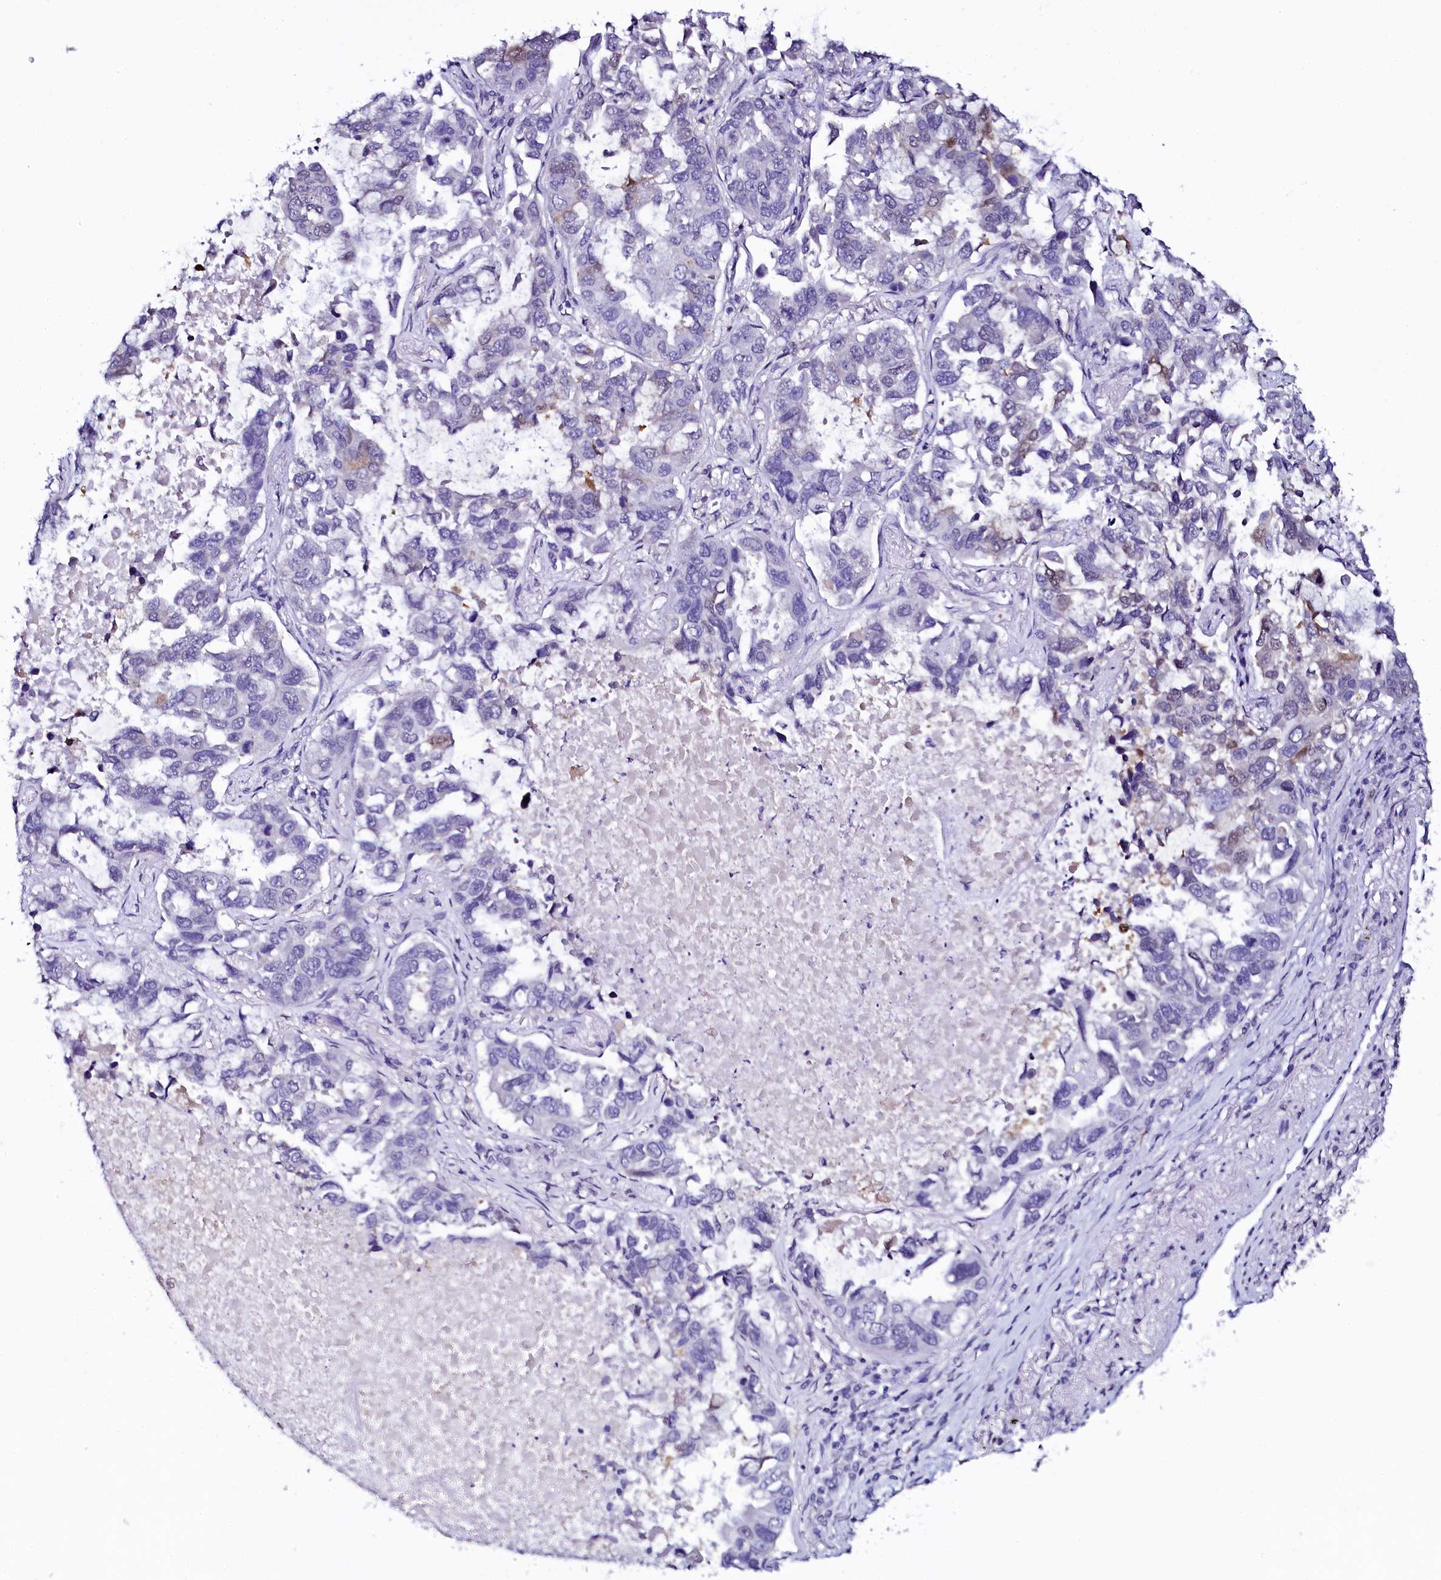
{"staining": {"intensity": "moderate", "quantity": "<25%", "location": "cytoplasmic/membranous"}, "tissue": "lung cancer", "cell_type": "Tumor cells", "image_type": "cancer", "snomed": [{"axis": "morphology", "description": "Adenocarcinoma, NOS"}, {"axis": "topography", "description": "Lung"}], "caption": "Lung adenocarcinoma was stained to show a protein in brown. There is low levels of moderate cytoplasmic/membranous staining in approximately <25% of tumor cells.", "gene": "SORD", "patient": {"sex": "male", "age": 64}}